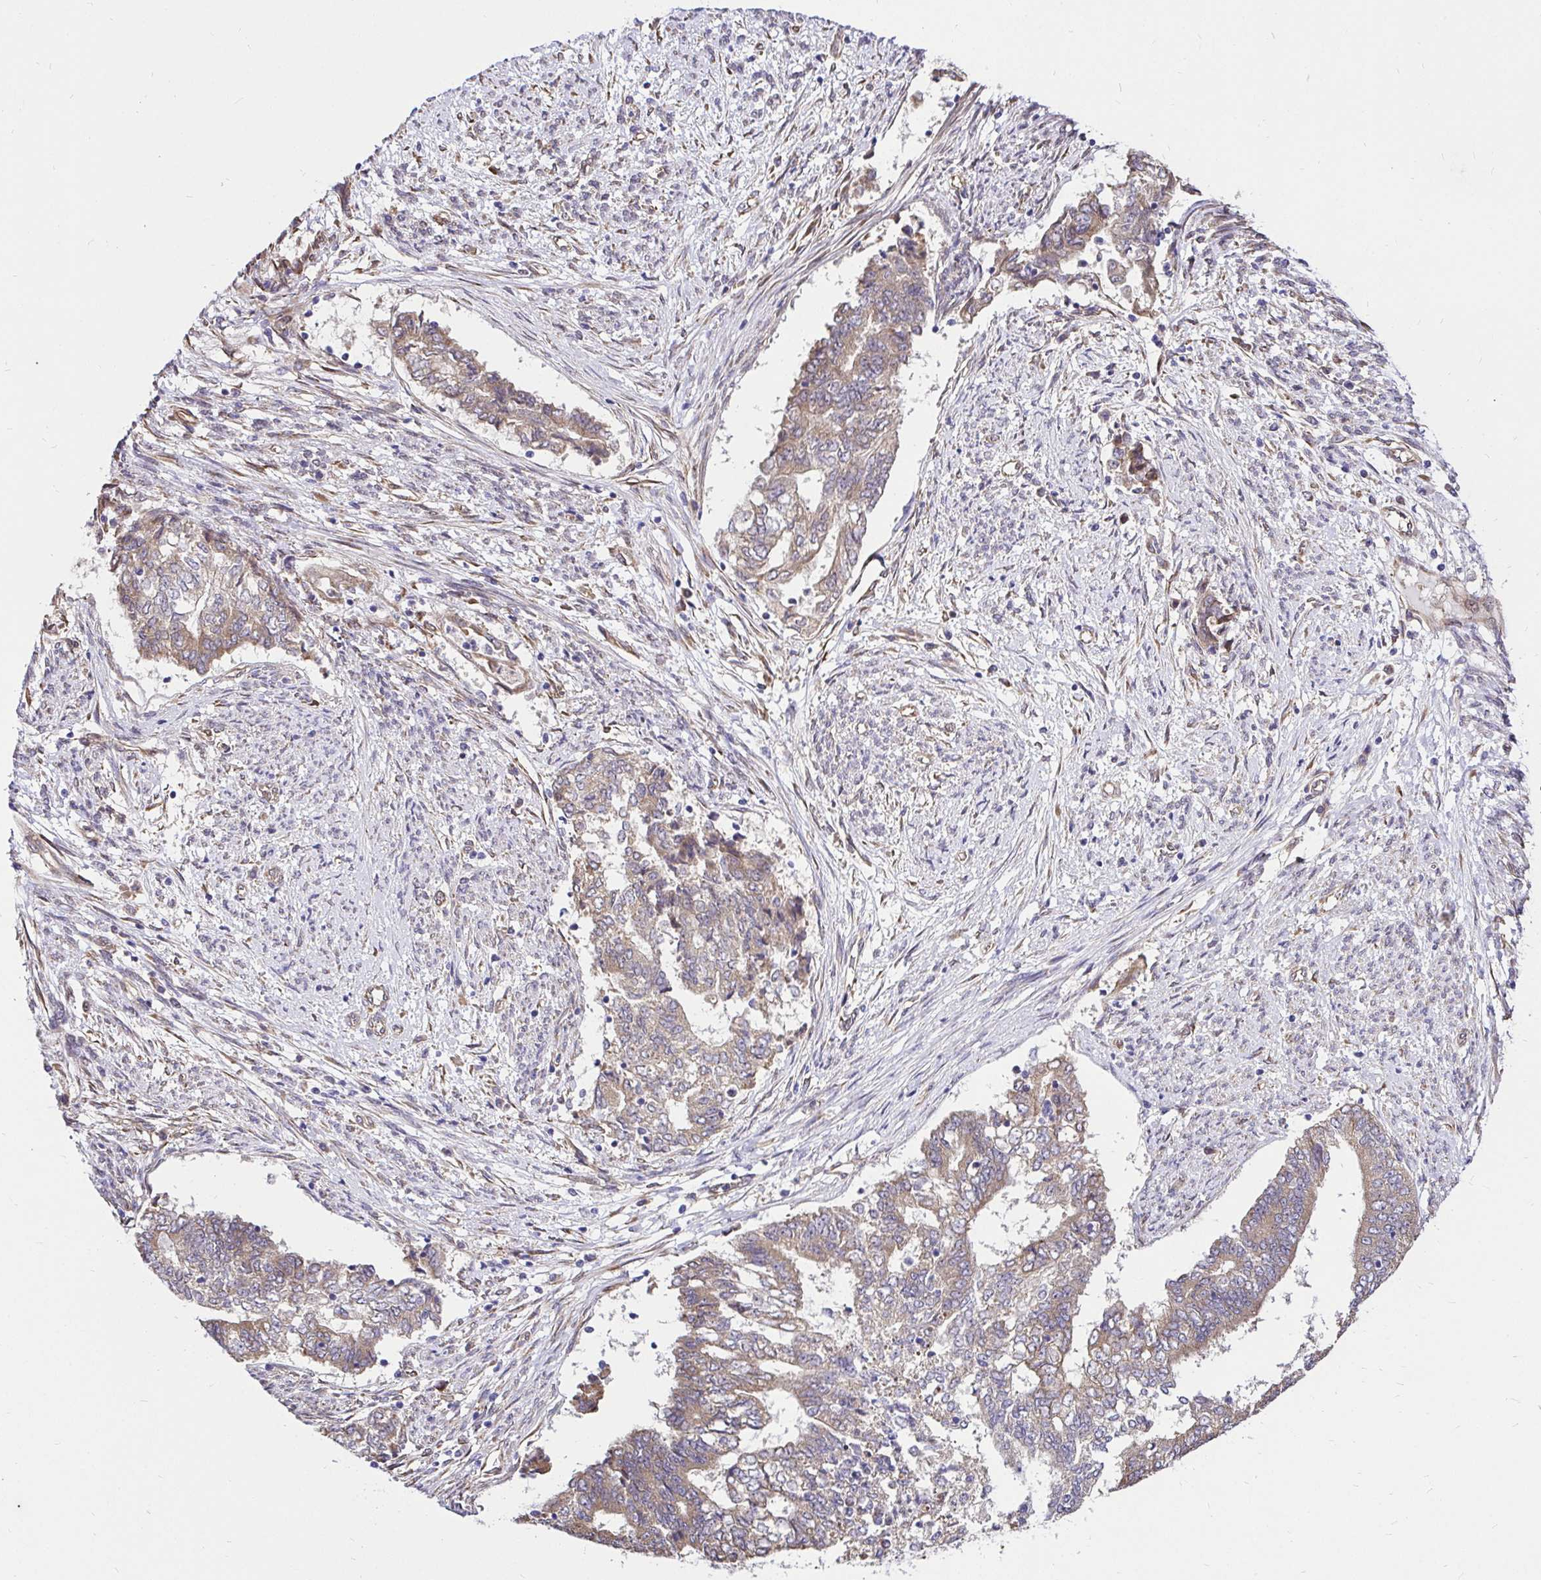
{"staining": {"intensity": "weak", "quantity": ">75%", "location": "cytoplasmic/membranous"}, "tissue": "endometrial cancer", "cell_type": "Tumor cells", "image_type": "cancer", "snomed": [{"axis": "morphology", "description": "Adenocarcinoma, NOS"}, {"axis": "topography", "description": "Endometrium"}], "caption": "Adenocarcinoma (endometrial) was stained to show a protein in brown. There is low levels of weak cytoplasmic/membranous staining in approximately >75% of tumor cells.", "gene": "CCDC122", "patient": {"sex": "female", "age": 65}}